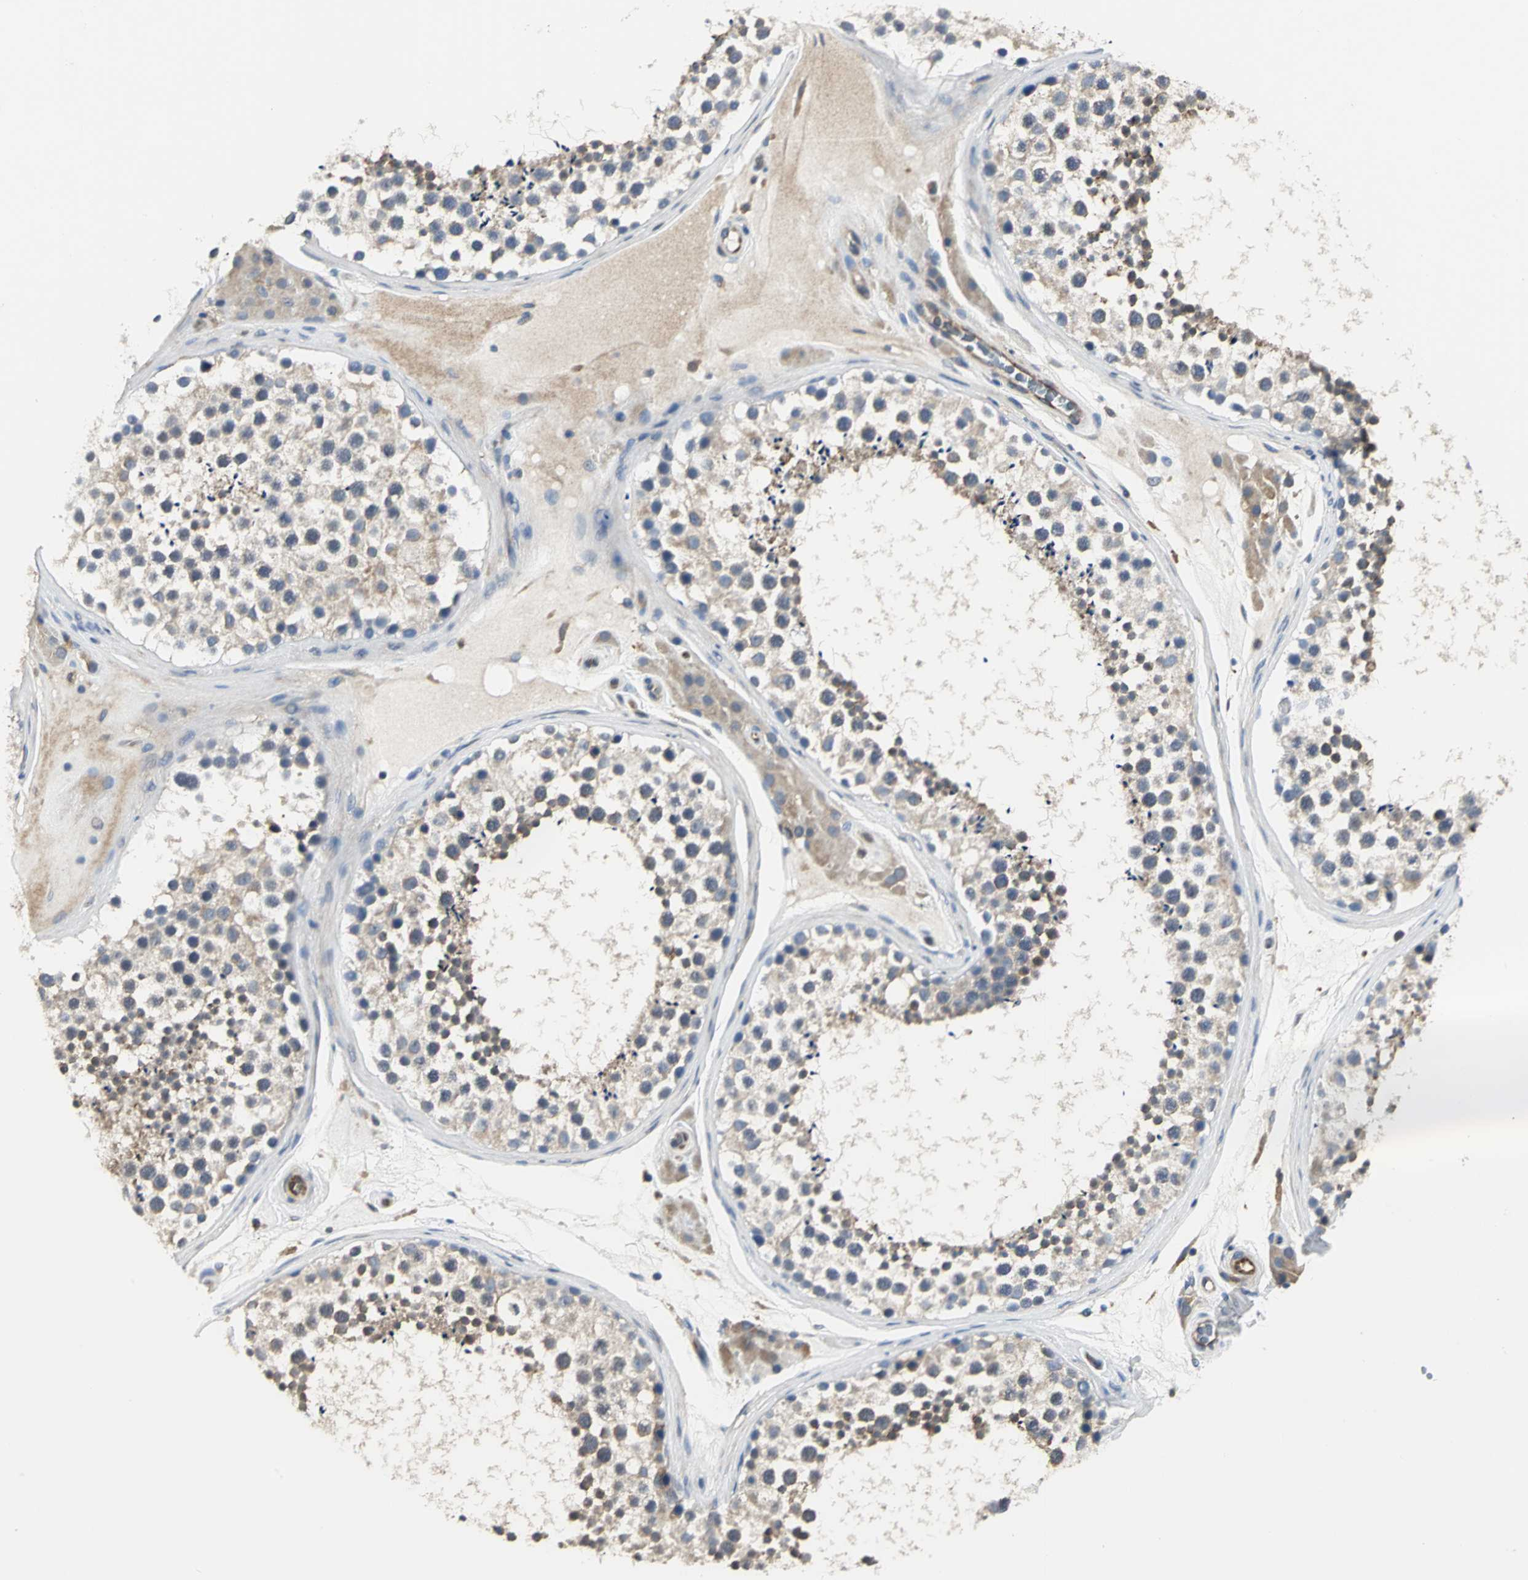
{"staining": {"intensity": "moderate", "quantity": ">75%", "location": "cytoplasmic/membranous,nuclear"}, "tissue": "testis", "cell_type": "Cells in seminiferous ducts", "image_type": "normal", "snomed": [{"axis": "morphology", "description": "Normal tissue, NOS"}, {"axis": "topography", "description": "Testis"}], "caption": "Immunohistochemistry (DAB) staining of unremarkable human testis exhibits moderate cytoplasmic/membranous,nuclear protein expression in approximately >75% of cells in seminiferous ducts. The protein is shown in brown color, while the nuclei are stained blue.", "gene": "CHRNB1", "patient": {"sex": "male", "age": 46}}